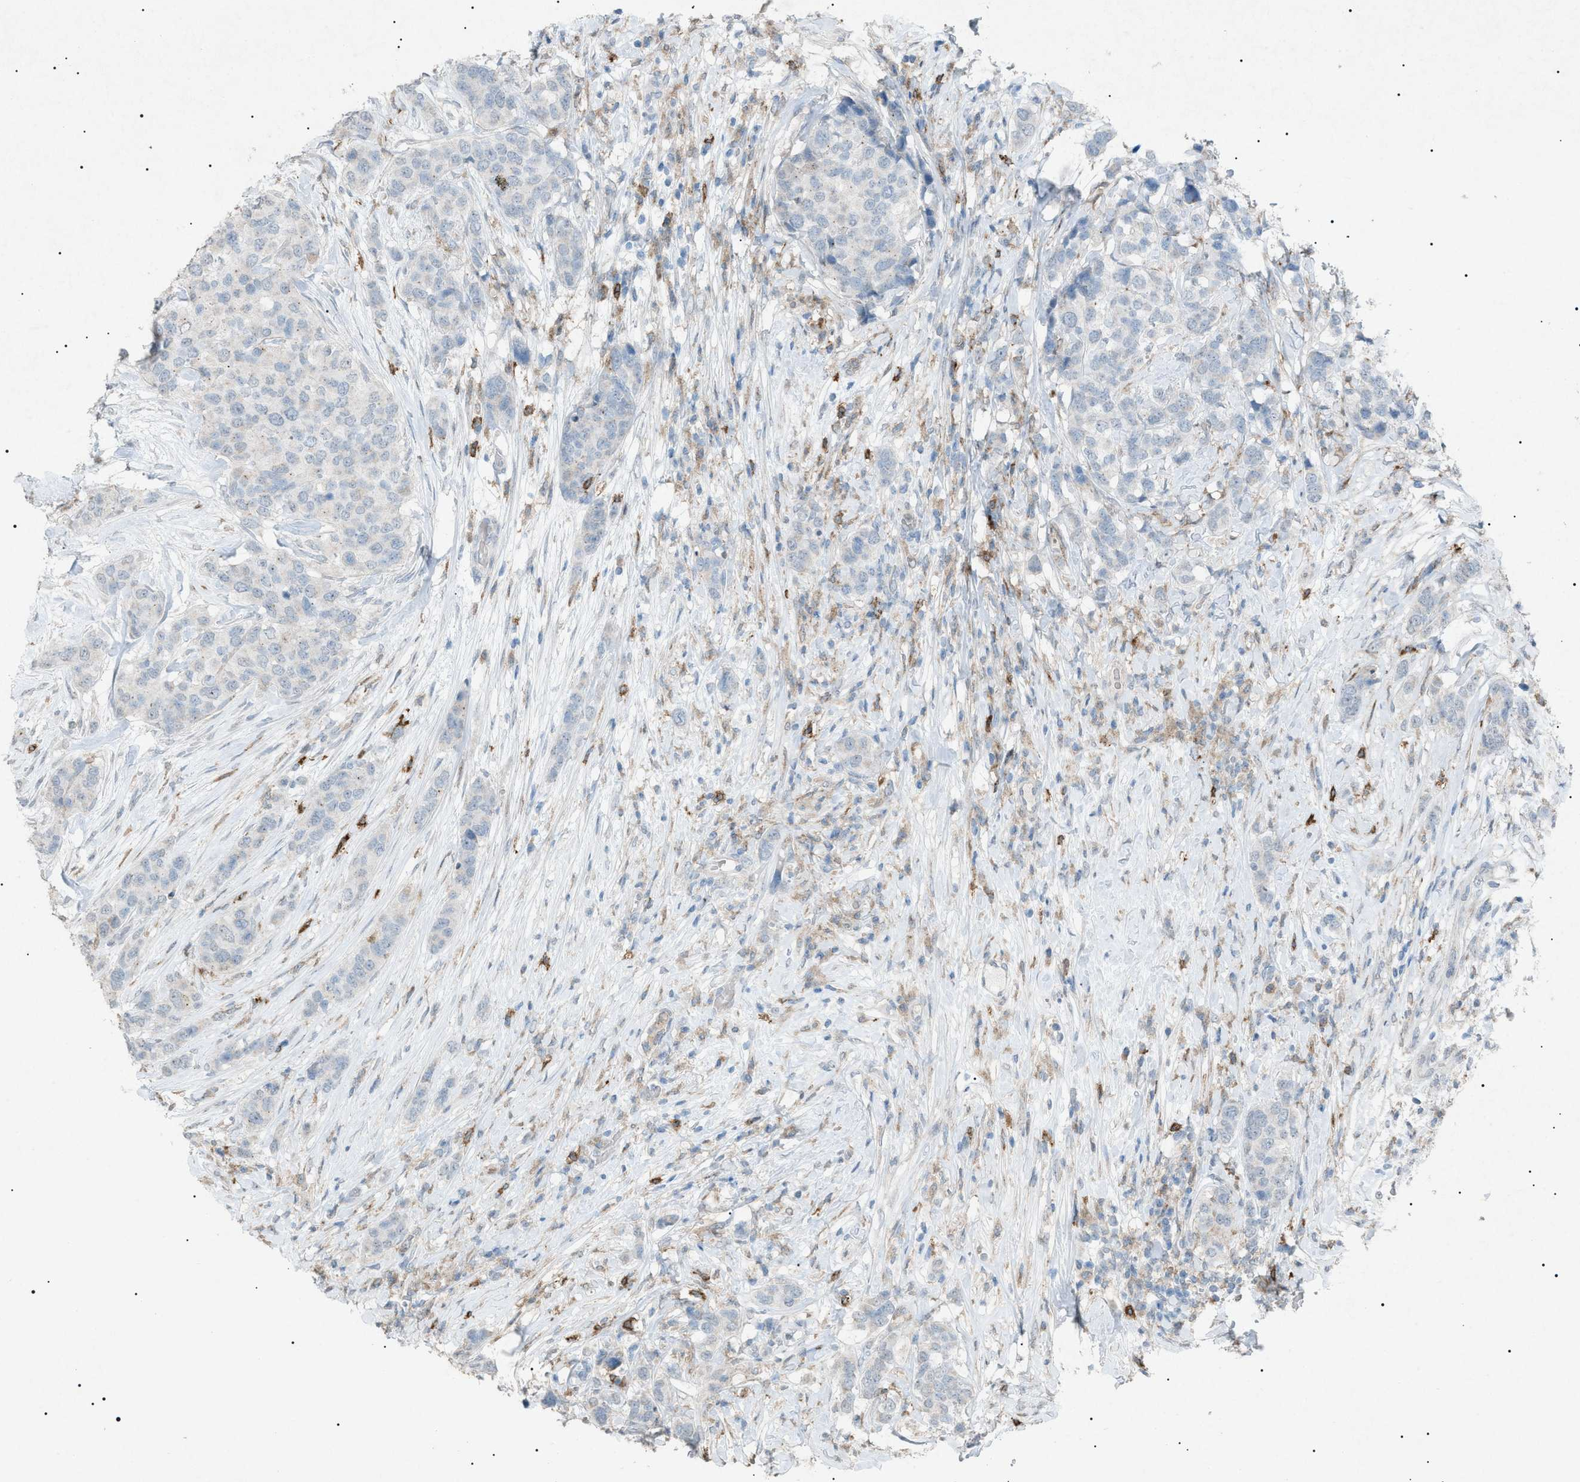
{"staining": {"intensity": "negative", "quantity": "none", "location": "none"}, "tissue": "breast cancer", "cell_type": "Tumor cells", "image_type": "cancer", "snomed": [{"axis": "morphology", "description": "Lobular carcinoma"}, {"axis": "topography", "description": "Breast"}], "caption": "DAB immunohistochemical staining of human breast cancer (lobular carcinoma) shows no significant positivity in tumor cells.", "gene": "BTK", "patient": {"sex": "female", "age": 59}}